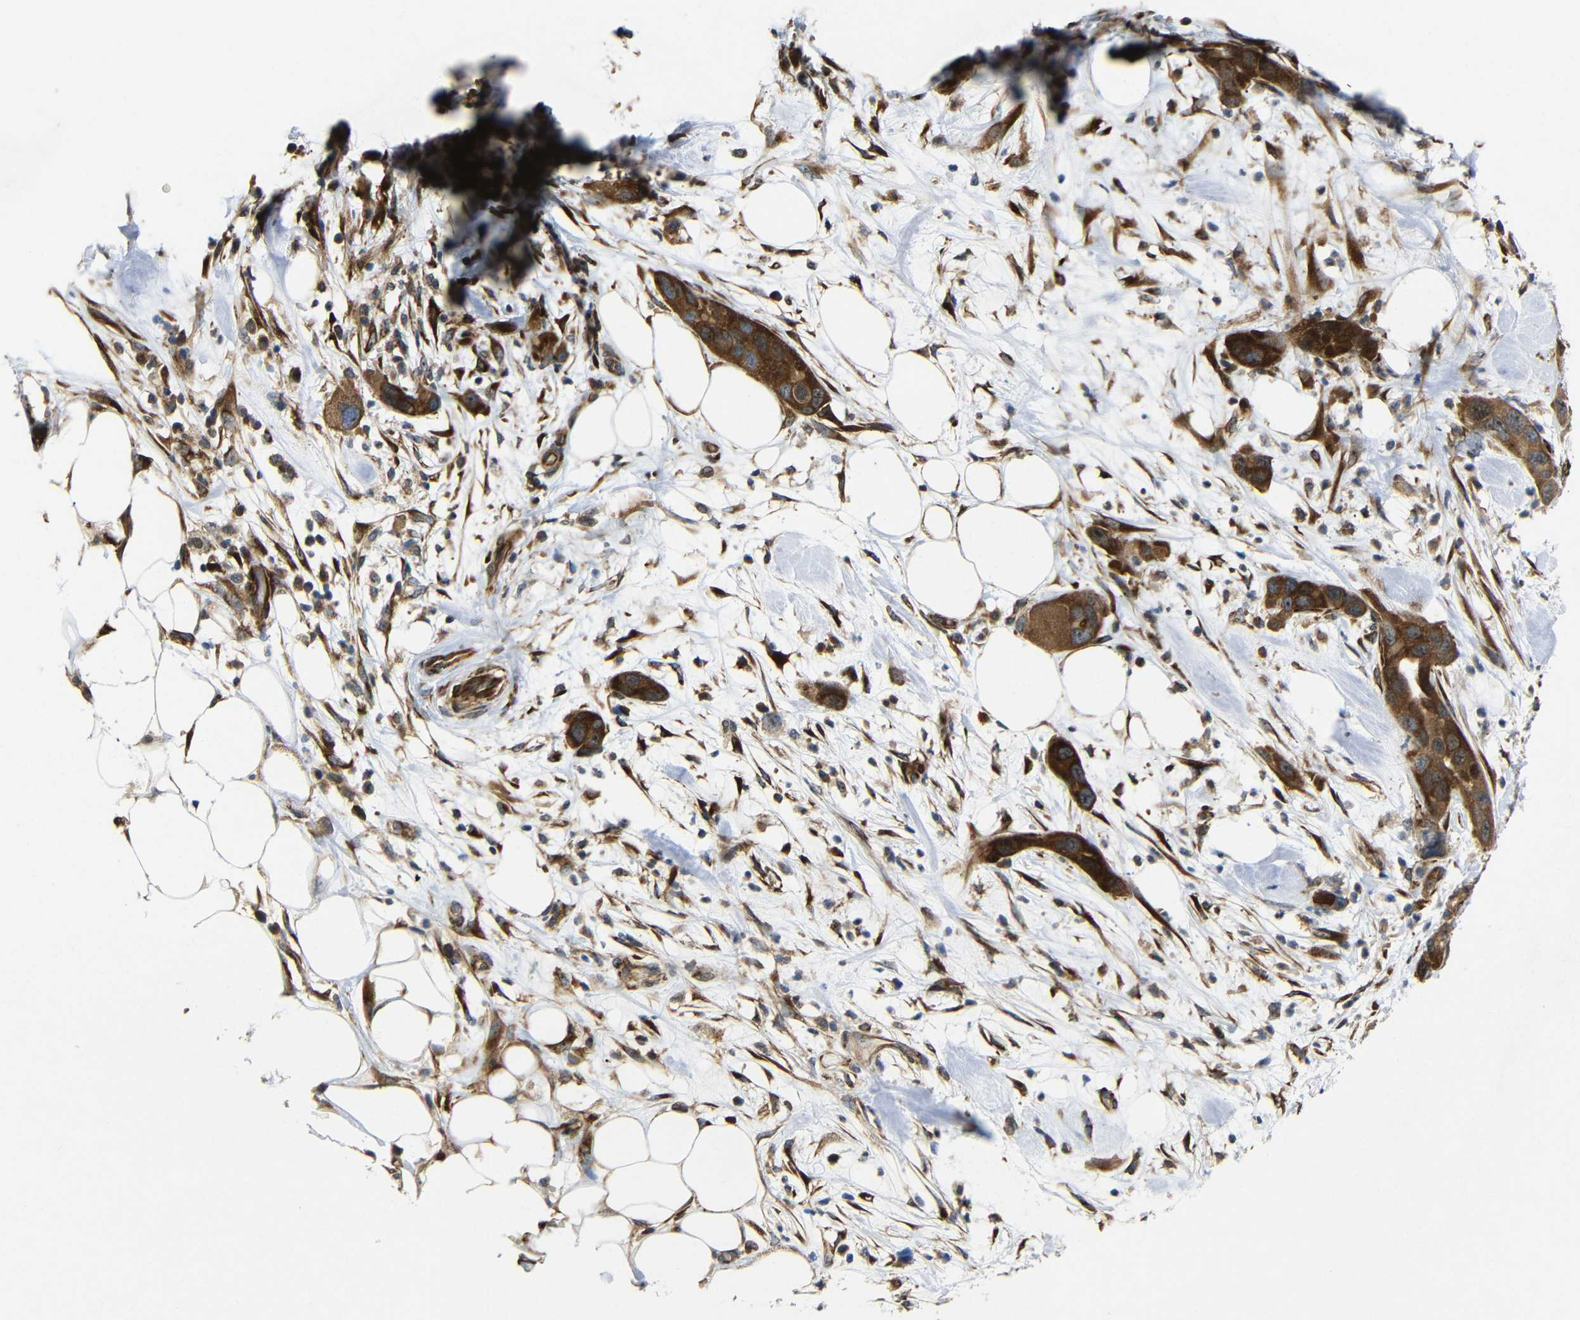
{"staining": {"intensity": "strong", "quantity": ">75%", "location": "cytoplasmic/membranous"}, "tissue": "pancreatic cancer", "cell_type": "Tumor cells", "image_type": "cancer", "snomed": [{"axis": "morphology", "description": "Adenocarcinoma, NOS"}, {"axis": "topography", "description": "Pancreas"}], "caption": "DAB immunohistochemical staining of pancreatic cancer demonstrates strong cytoplasmic/membranous protein expression in about >75% of tumor cells.", "gene": "P3H2", "patient": {"sex": "female", "age": 71}}